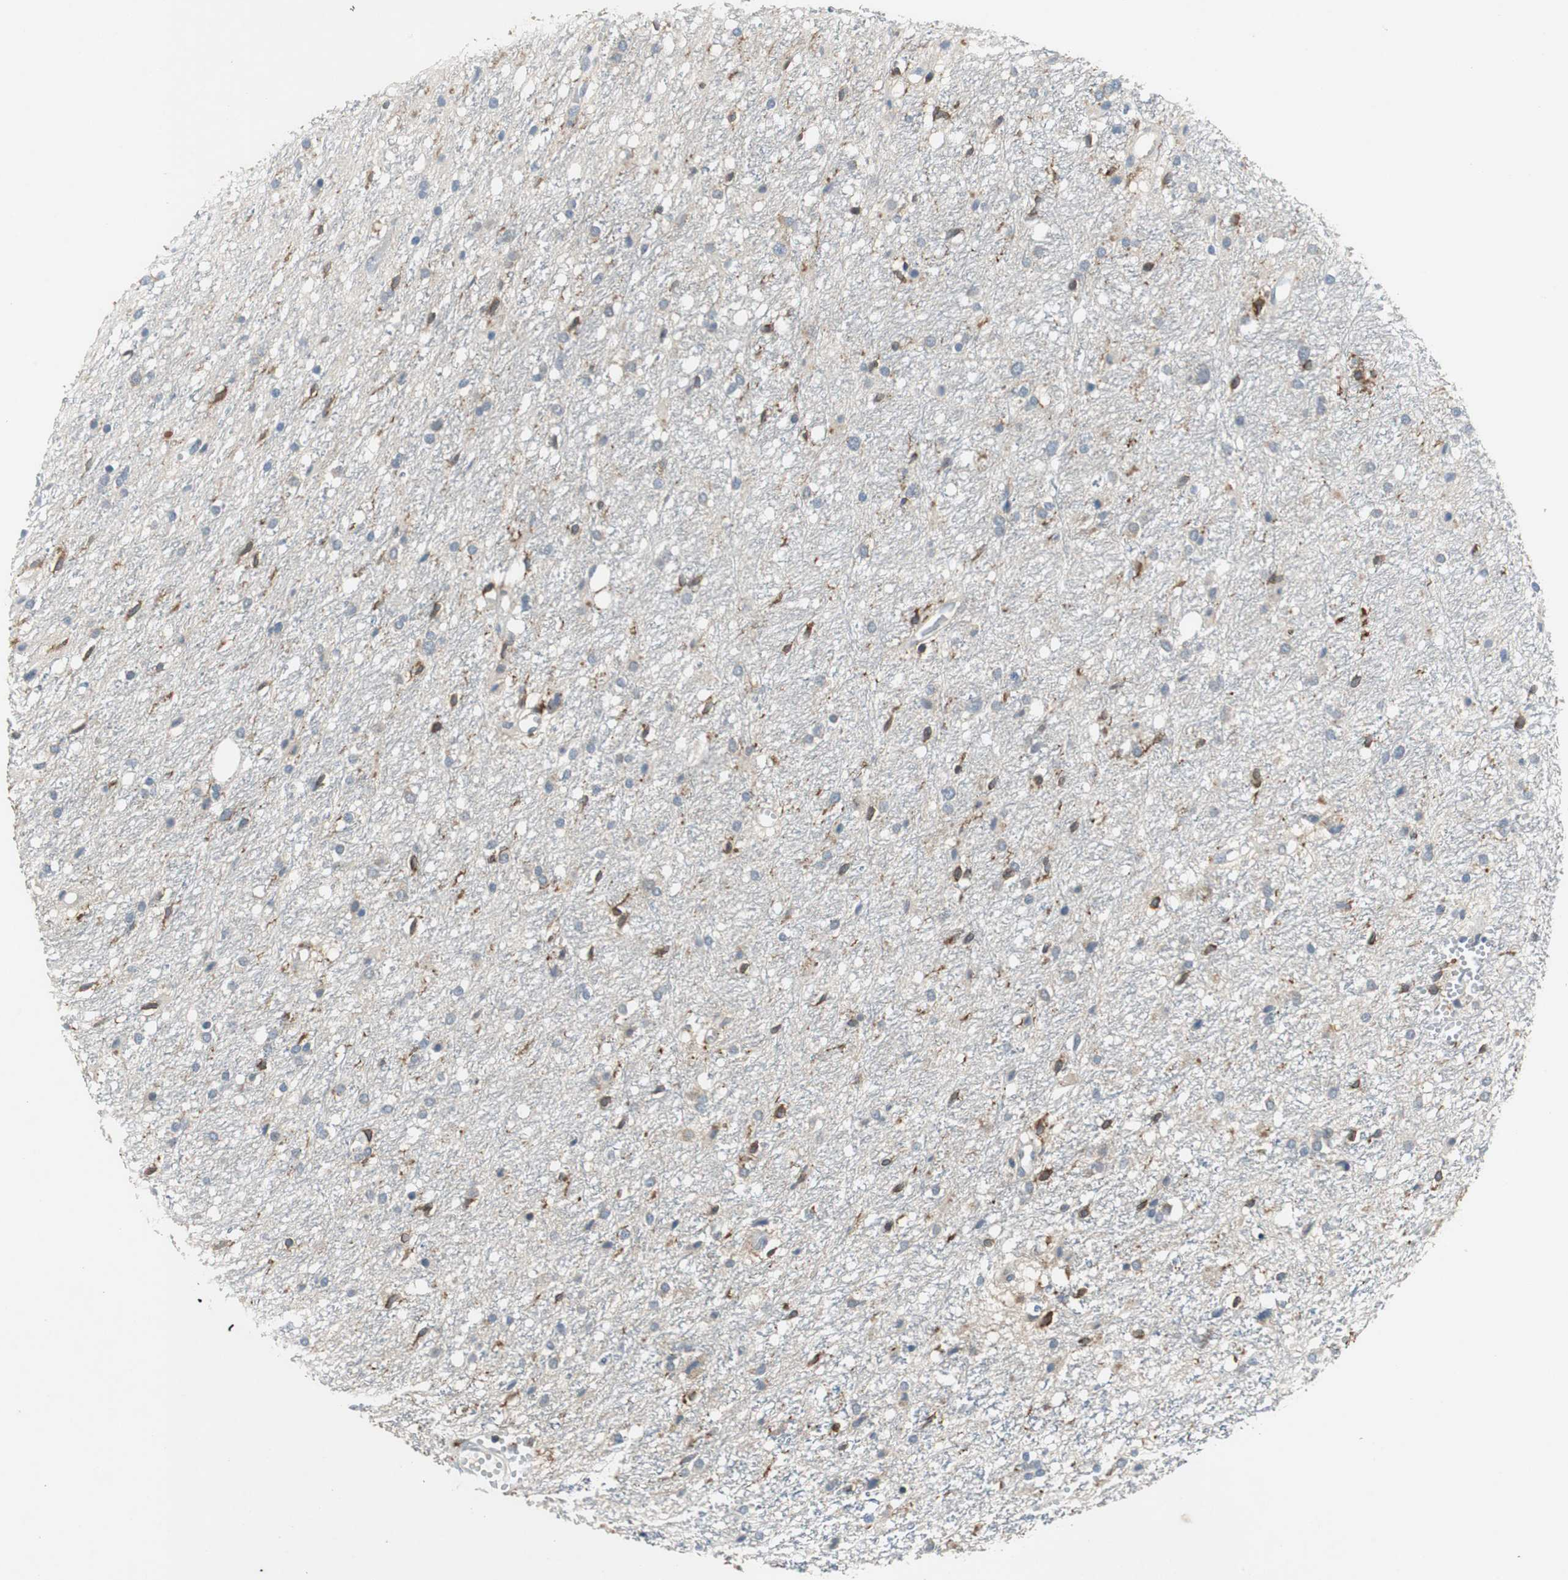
{"staining": {"intensity": "moderate", "quantity": "25%-75%", "location": "cytoplasmic/membranous"}, "tissue": "glioma", "cell_type": "Tumor cells", "image_type": "cancer", "snomed": [{"axis": "morphology", "description": "Glioma, malignant, High grade"}, {"axis": "topography", "description": "Brain"}], "caption": "Glioma stained with DAB IHC reveals medium levels of moderate cytoplasmic/membranous expression in about 25%-75% of tumor cells.", "gene": "SLC19A2", "patient": {"sex": "female", "age": 59}}